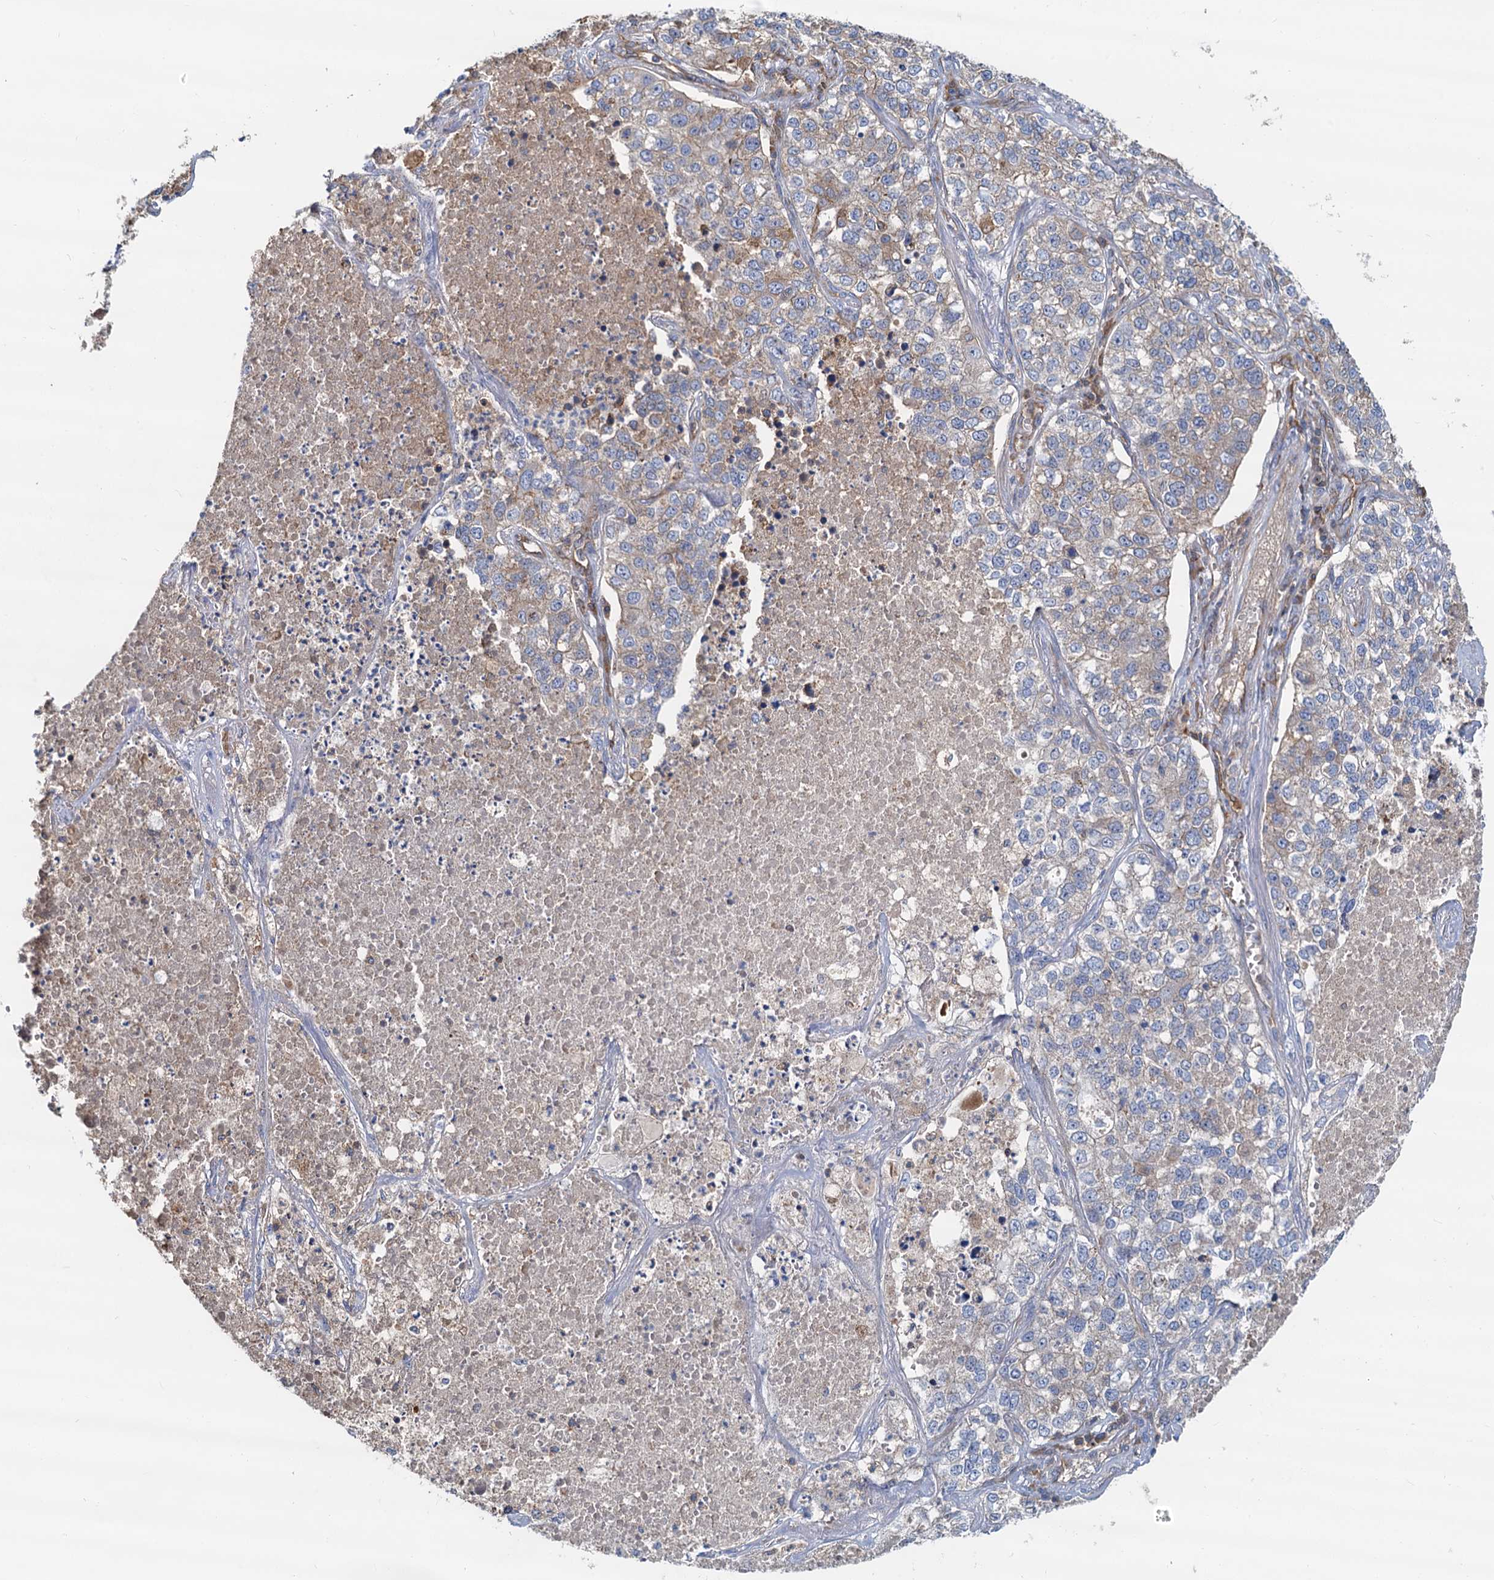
{"staining": {"intensity": "weak", "quantity": "25%-75%", "location": "cytoplasmic/membranous"}, "tissue": "lung cancer", "cell_type": "Tumor cells", "image_type": "cancer", "snomed": [{"axis": "morphology", "description": "Adenocarcinoma, NOS"}, {"axis": "topography", "description": "Lung"}], "caption": "Lung adenocarcinoma stained for a protein exhibits weak cytoplasmic/membranous positivity in tumor cells. The protein is stained brown, and the nuclei are stained in blue (DAB (3,3'-diaminobenzidine) IHC with brightfield microscopy, high magnification).", "gene": "LNX2", "patient": {"sex": "male", "age": 49}}